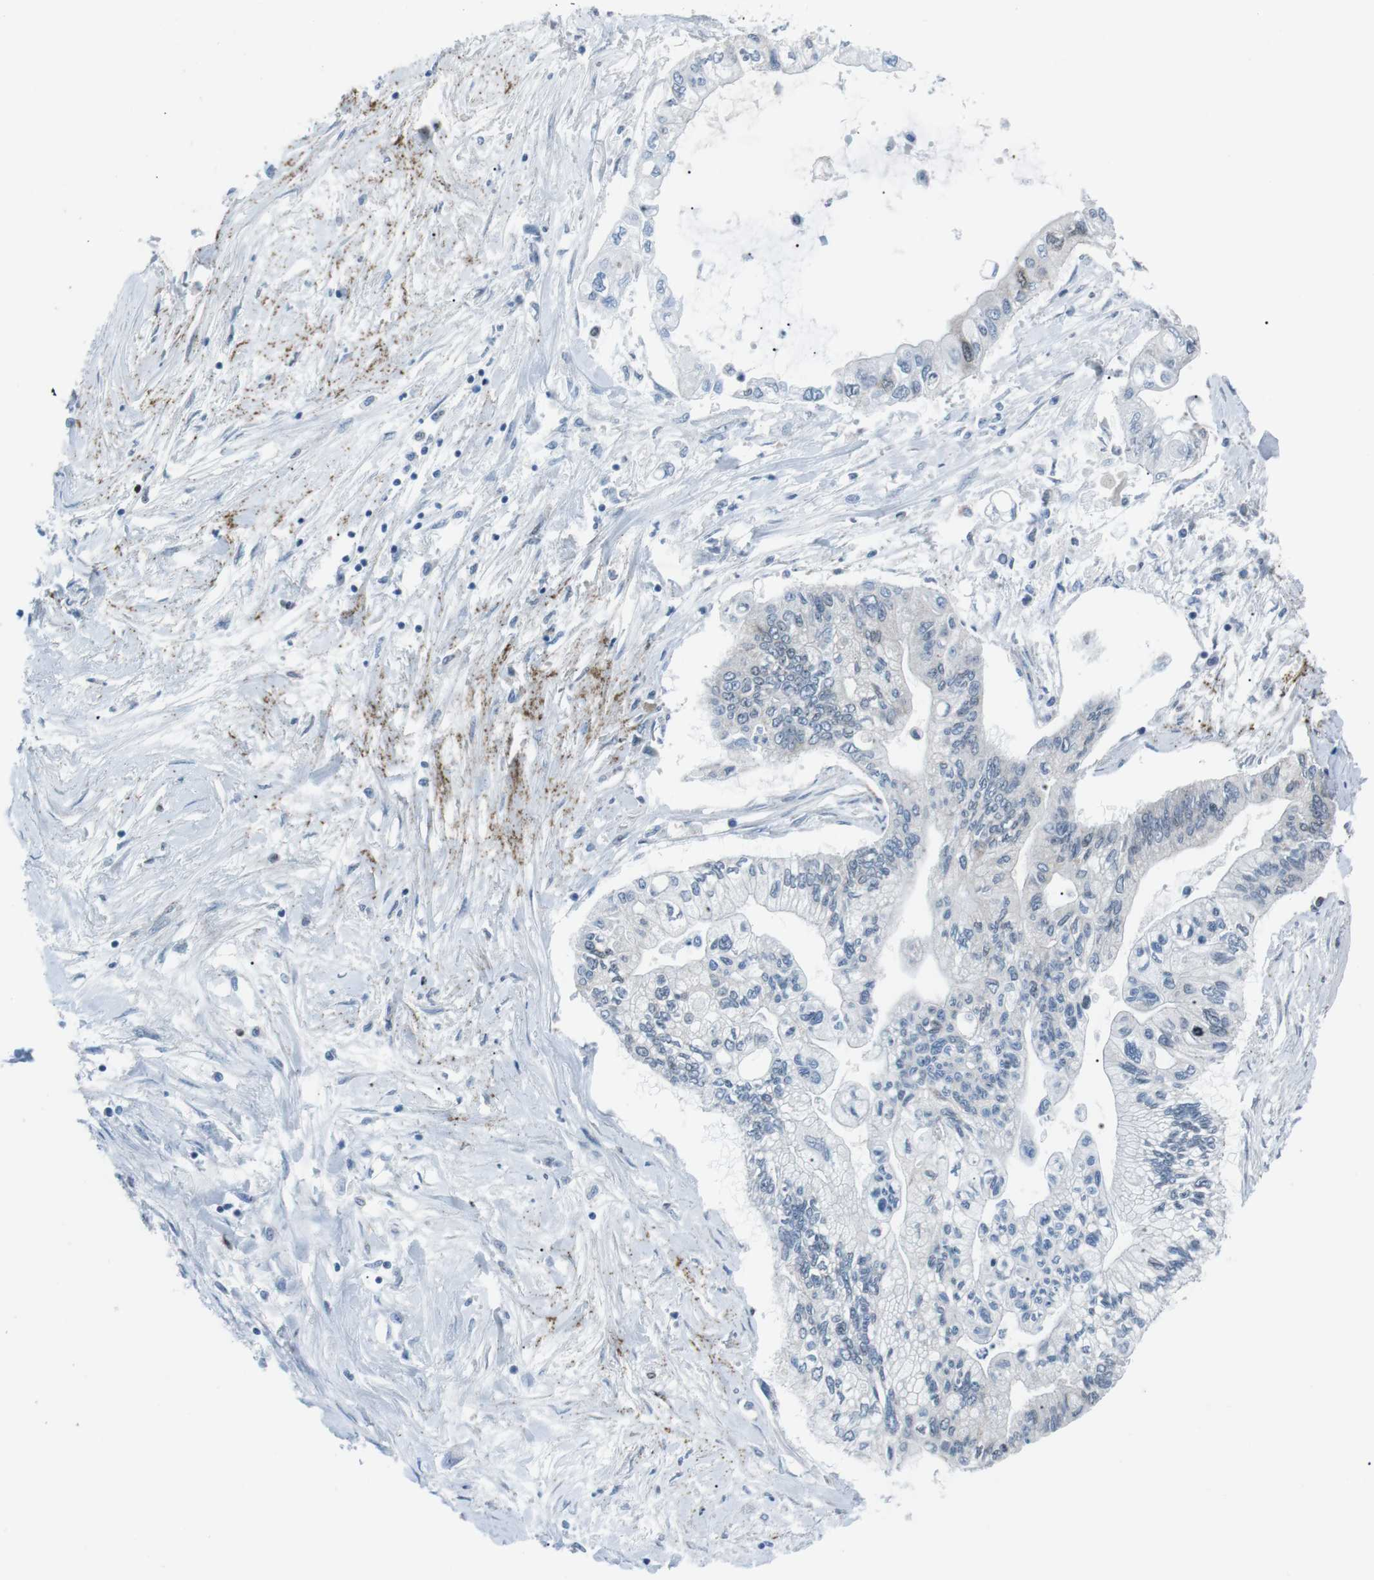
{"staining": {"intensity": "negative", "quantity": "none", "location": "none"}, "tissue": "pancreatic cancer", "cell_type": "Tumor cells", "image_type": "cancer", "snomed": [{"axis": "morphology", "description": "Adenocarcinoma, NOS"}, {"axis": "topography", "description": "Pancreas"}], "caption": "This is an immunohistochemistry histopathology image of pancreatic cancer (adenocarcinoma). There is no expression in tumor cells.", "gene": "BLNK", "patient": {"sex": "female", "age": 77}}